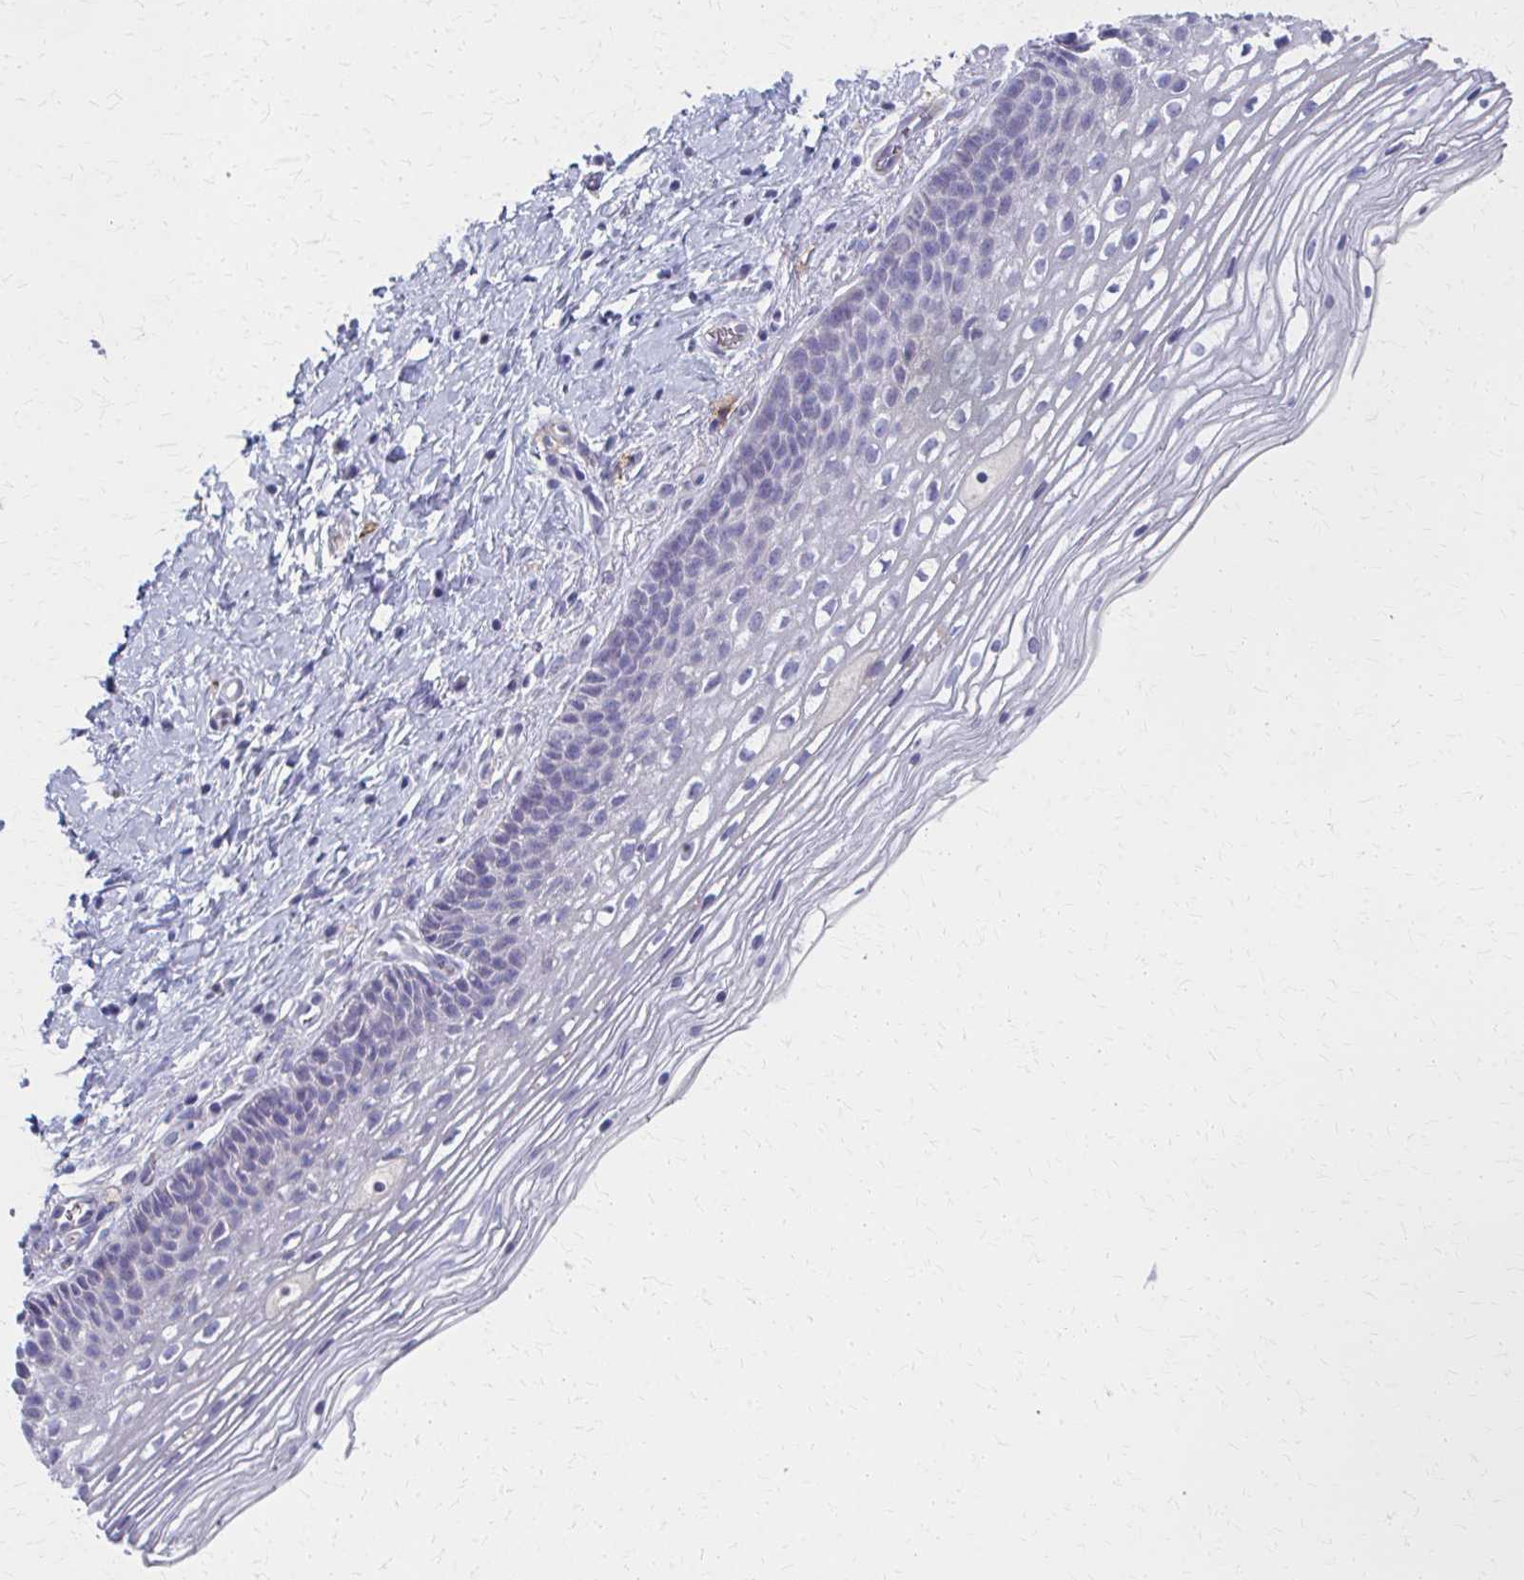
{"staining": {"intensity": "negative", "quantity": "none", "location": "none"}, "tissue": "cervix", "cell_type": "Glandular cells", "image_type": "normal", "snomed": [{"axis": "morphology", "description": "Normal tissue, NOS"}, {"axis": "topography", "description": "Cervix"}], "caption": "This is an IHC photomicrograph of benign cervix. There is no positivity in glandular cells.", "gene": "MS4A2", "patient": {"sex": "female", "age": 34}}